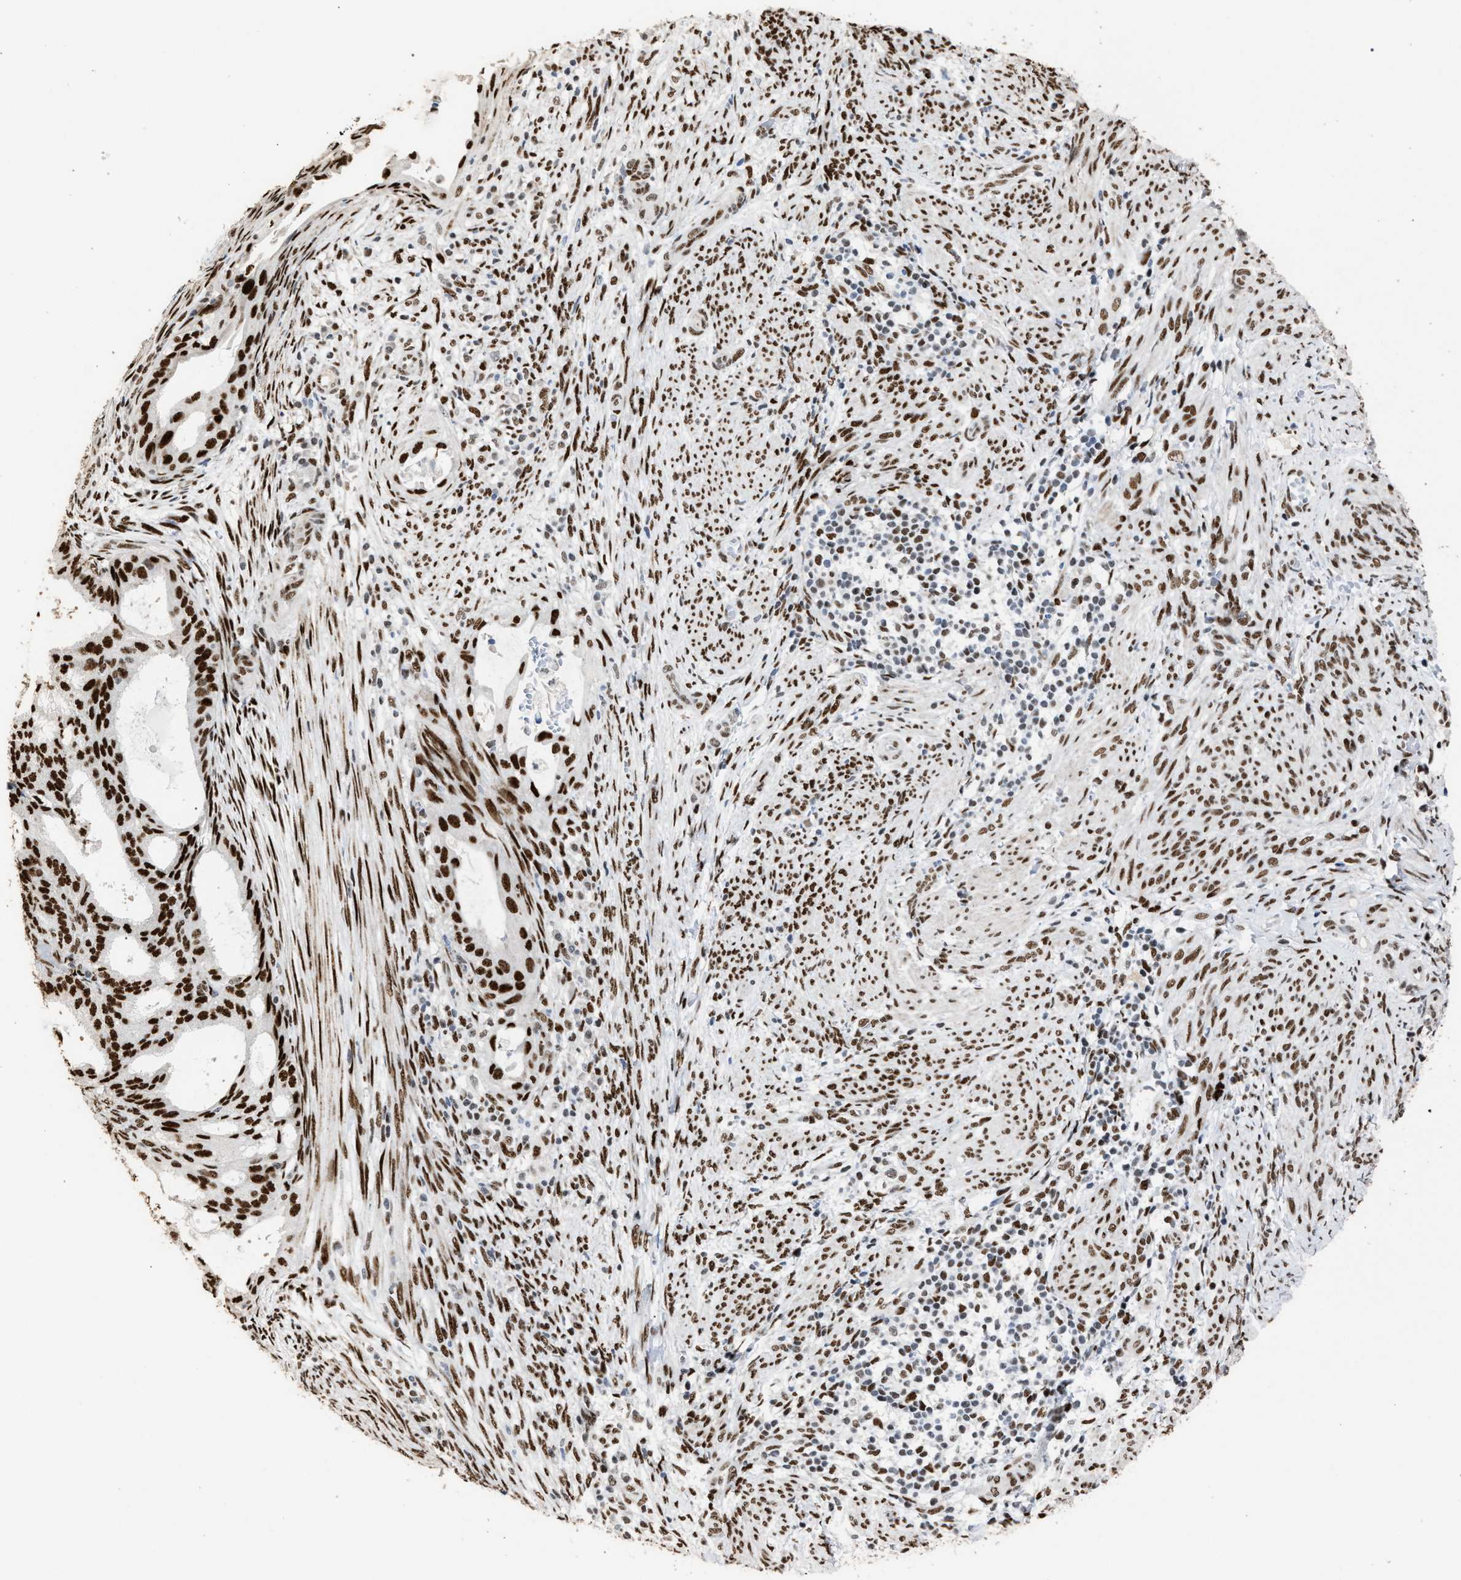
{"staining": {"intensity": "strong", "quantity": ">75%", "location": "nuclear"}, "tissue": "endometrial cancer", "cell_type": "Tumor cells", "image_type": "cancer", "snomed": [{"axis": "morphology", "description": "Adenocarcinoma, NOS"}, {"axis": "topography", "description": "Endometrium"}], "caption": "An immunohistochemistry micrograph of neoplastic tissue is shown. Protein staining in brown shows strong nuclear positivity in endometrial adenocarcinoma within tumor cells. The staining was performed using DAB to visualize the protein expression in brown, while the nuclei were stained in blue with hematoxylin (Magnification: 20x).", "gene": "TP53BP1", "patient": {"sex": "female", "age": 58}}